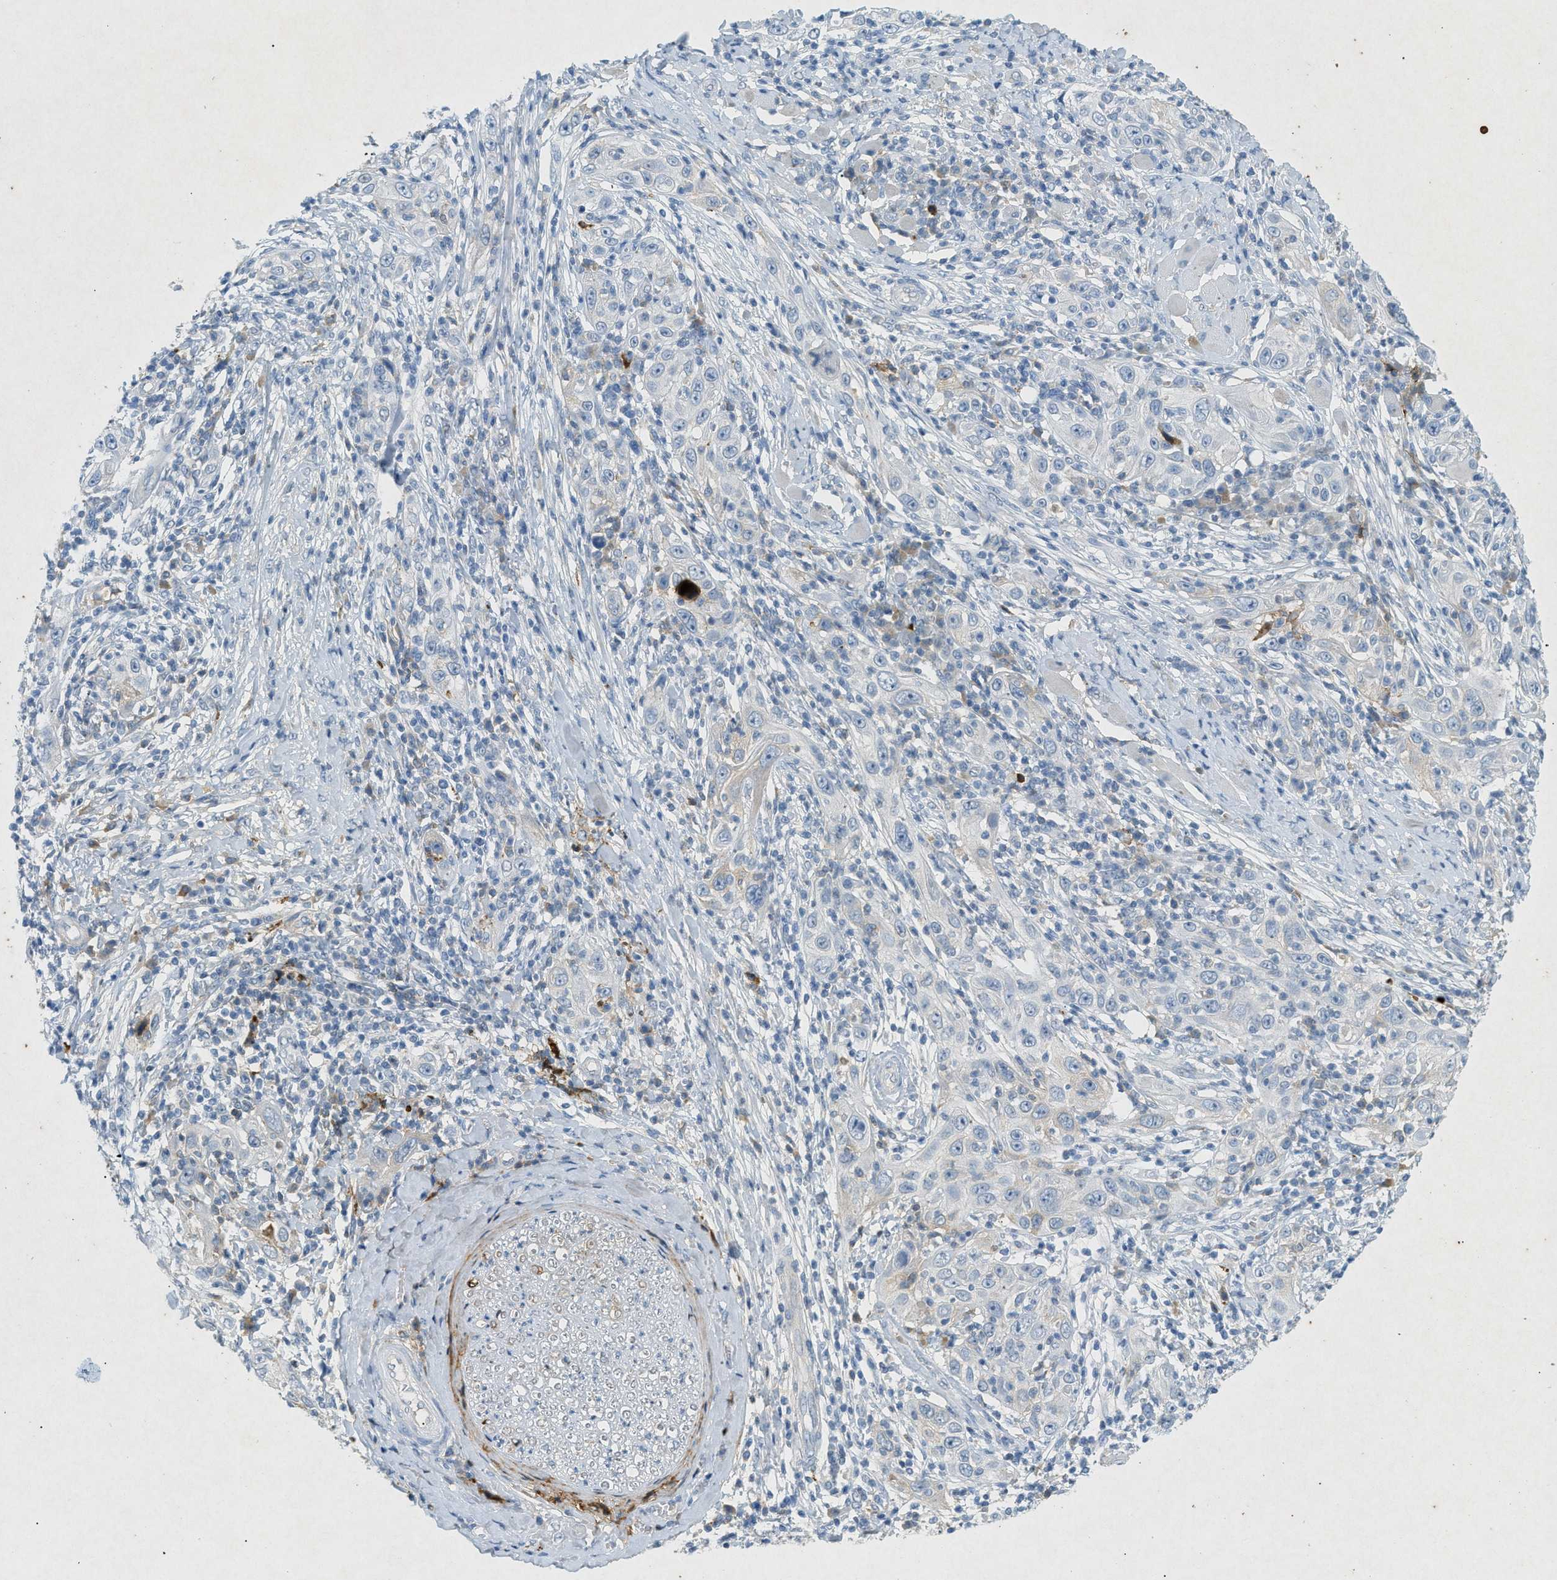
{"staining": {"intensity": "negative", "quantity": "none", "location": "none"}, "tissue": "skin cancer", "cell_type": "Tumor cells", "image_type": "cancer", "snomed": [{"axis": "morphology", "description": "Squamous cell carcinoma, NOS"}, {"axis": "topography", "description": "Skin"}], "caption": "Skin cancer was stained to show a protein in brown. There is no significant positivity in tumor cells.", "gene": "F2", "patient": {"sex": "female", "age": 88}}